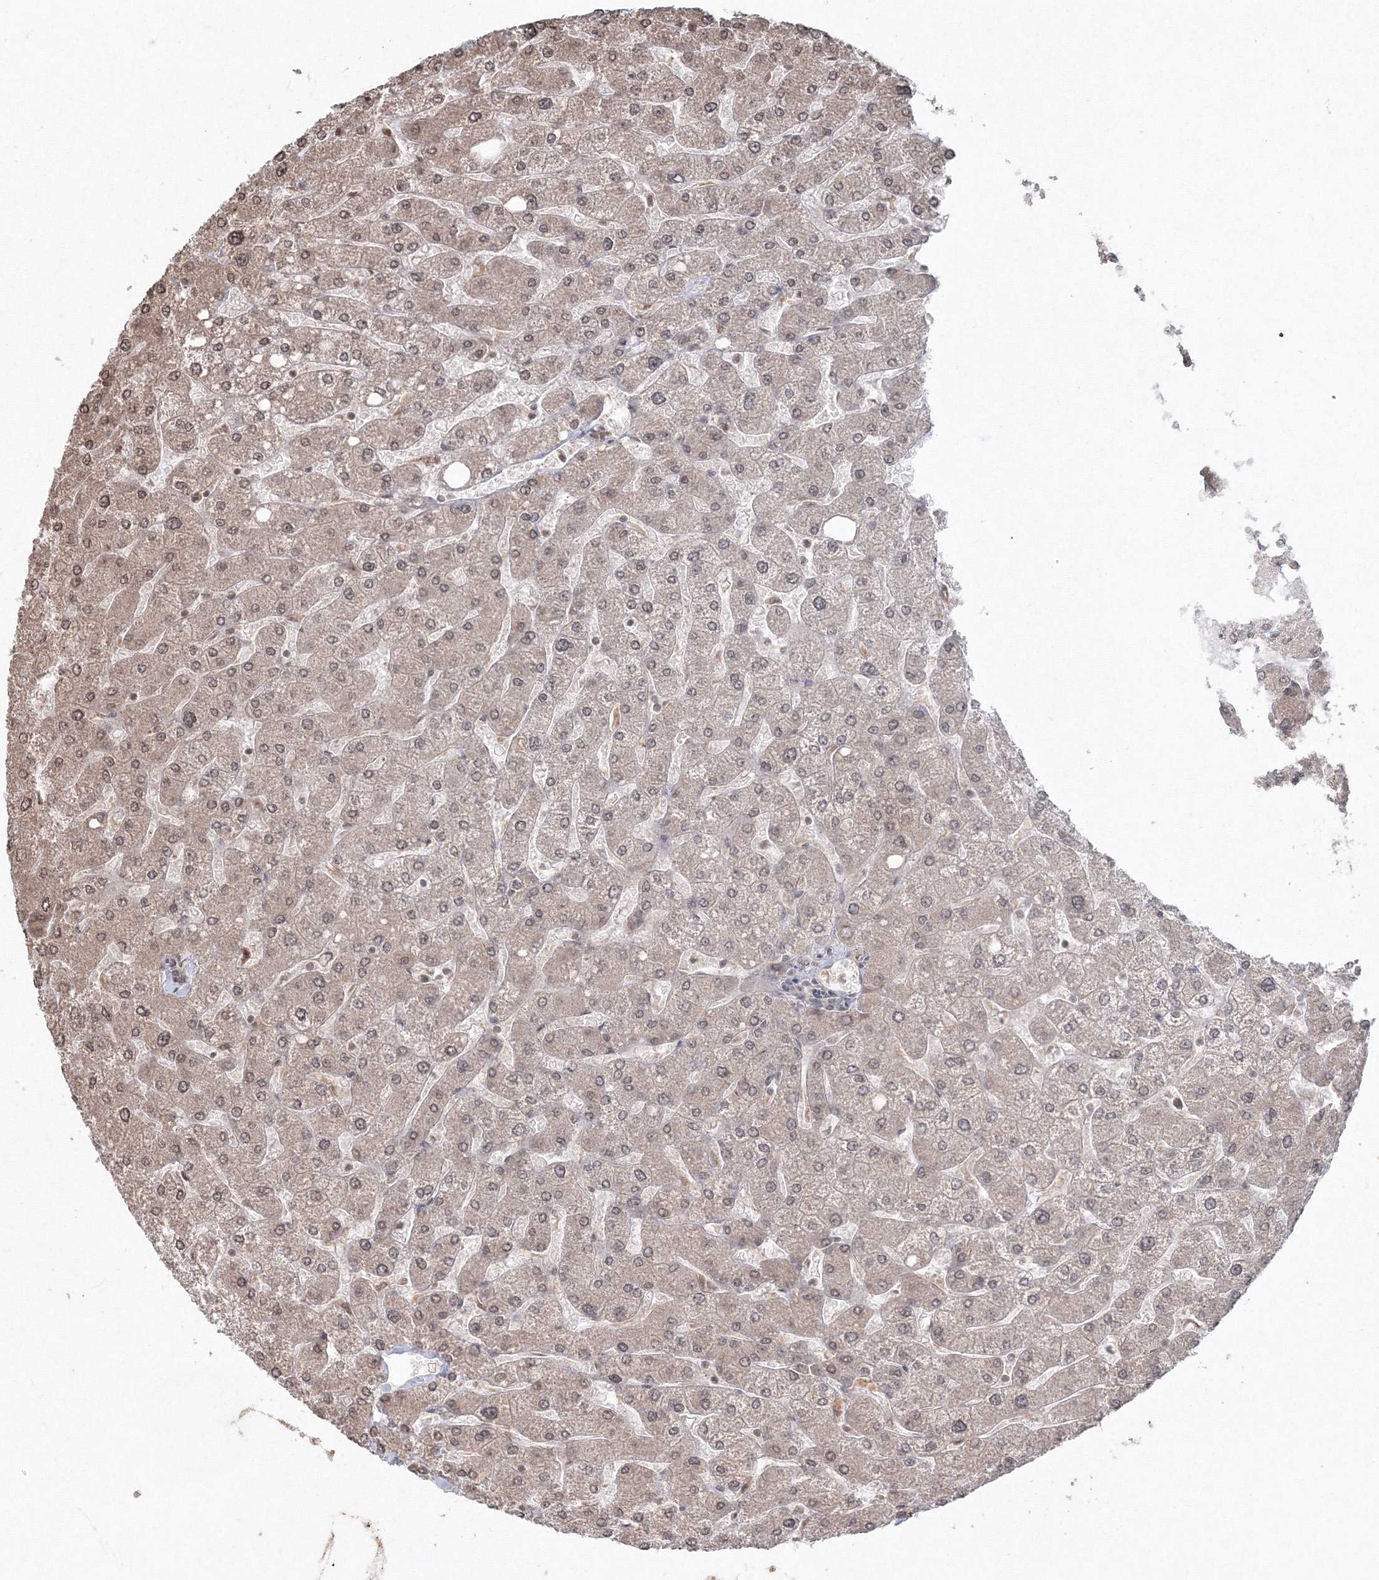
{"staining": {"intensity": "weak", "quantity": "25%-75%", "location": "cytoplasmic/membranous,nuclear"}, "tissue": "liver", "cell_type": "Cholangiocytes", "image_type": "normal", "snomed": [{"axis": "morphology", "description": "Normal tissue, NOS"}, {"axis": "topography", "description": "Liver"}], "caption": "Liver stained with immunohistochemistry reveals weak cytoplasmic/membranous,nuclear expression in about 25%-75% of cholangiocytes. (Stains: DAB in brown, nuclei in blue, Microscopy: brightfield microscopy at high magnification).", "gene": "PEX13", "patient": {"sex": "male", "age": 55}}